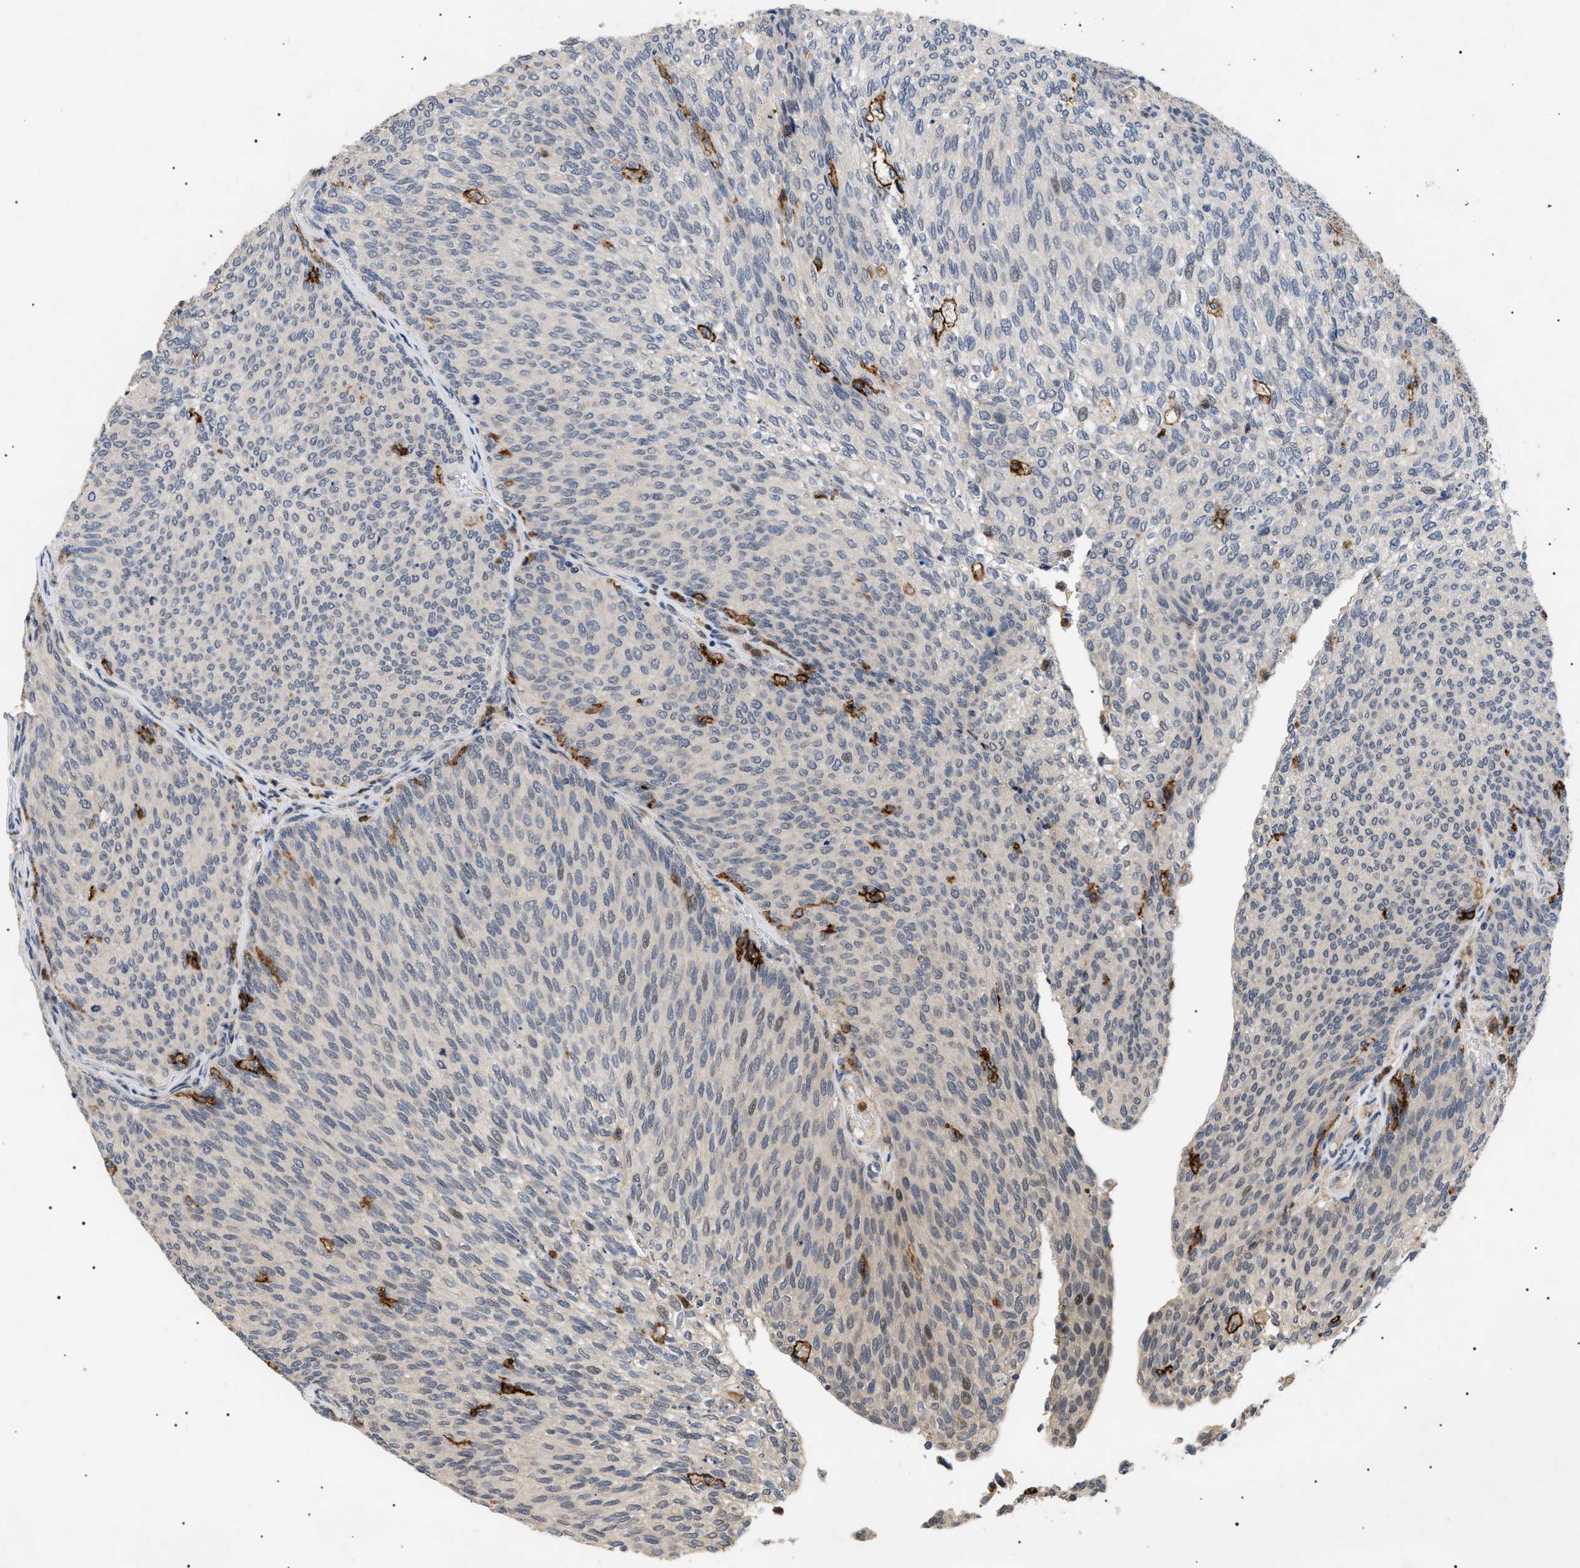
{"staining": {"intensity": "negative", "quantity": "none", "location": "none"}, "tissue": "urothelial cancer", "cell_type": "Tumor cells", "image_type": "cancer", "snomed": [{"axis": "morphology", "description": "Urothelial carcinoma, Low grade"}, {"axis": "topography", "description": "Urinary bladder"}], "caption": "The image exhibits no significant expression in tumor cells of urothelial cancer.", "gene": "CD300A", "patient": {"sex": "female", "age": 79}}